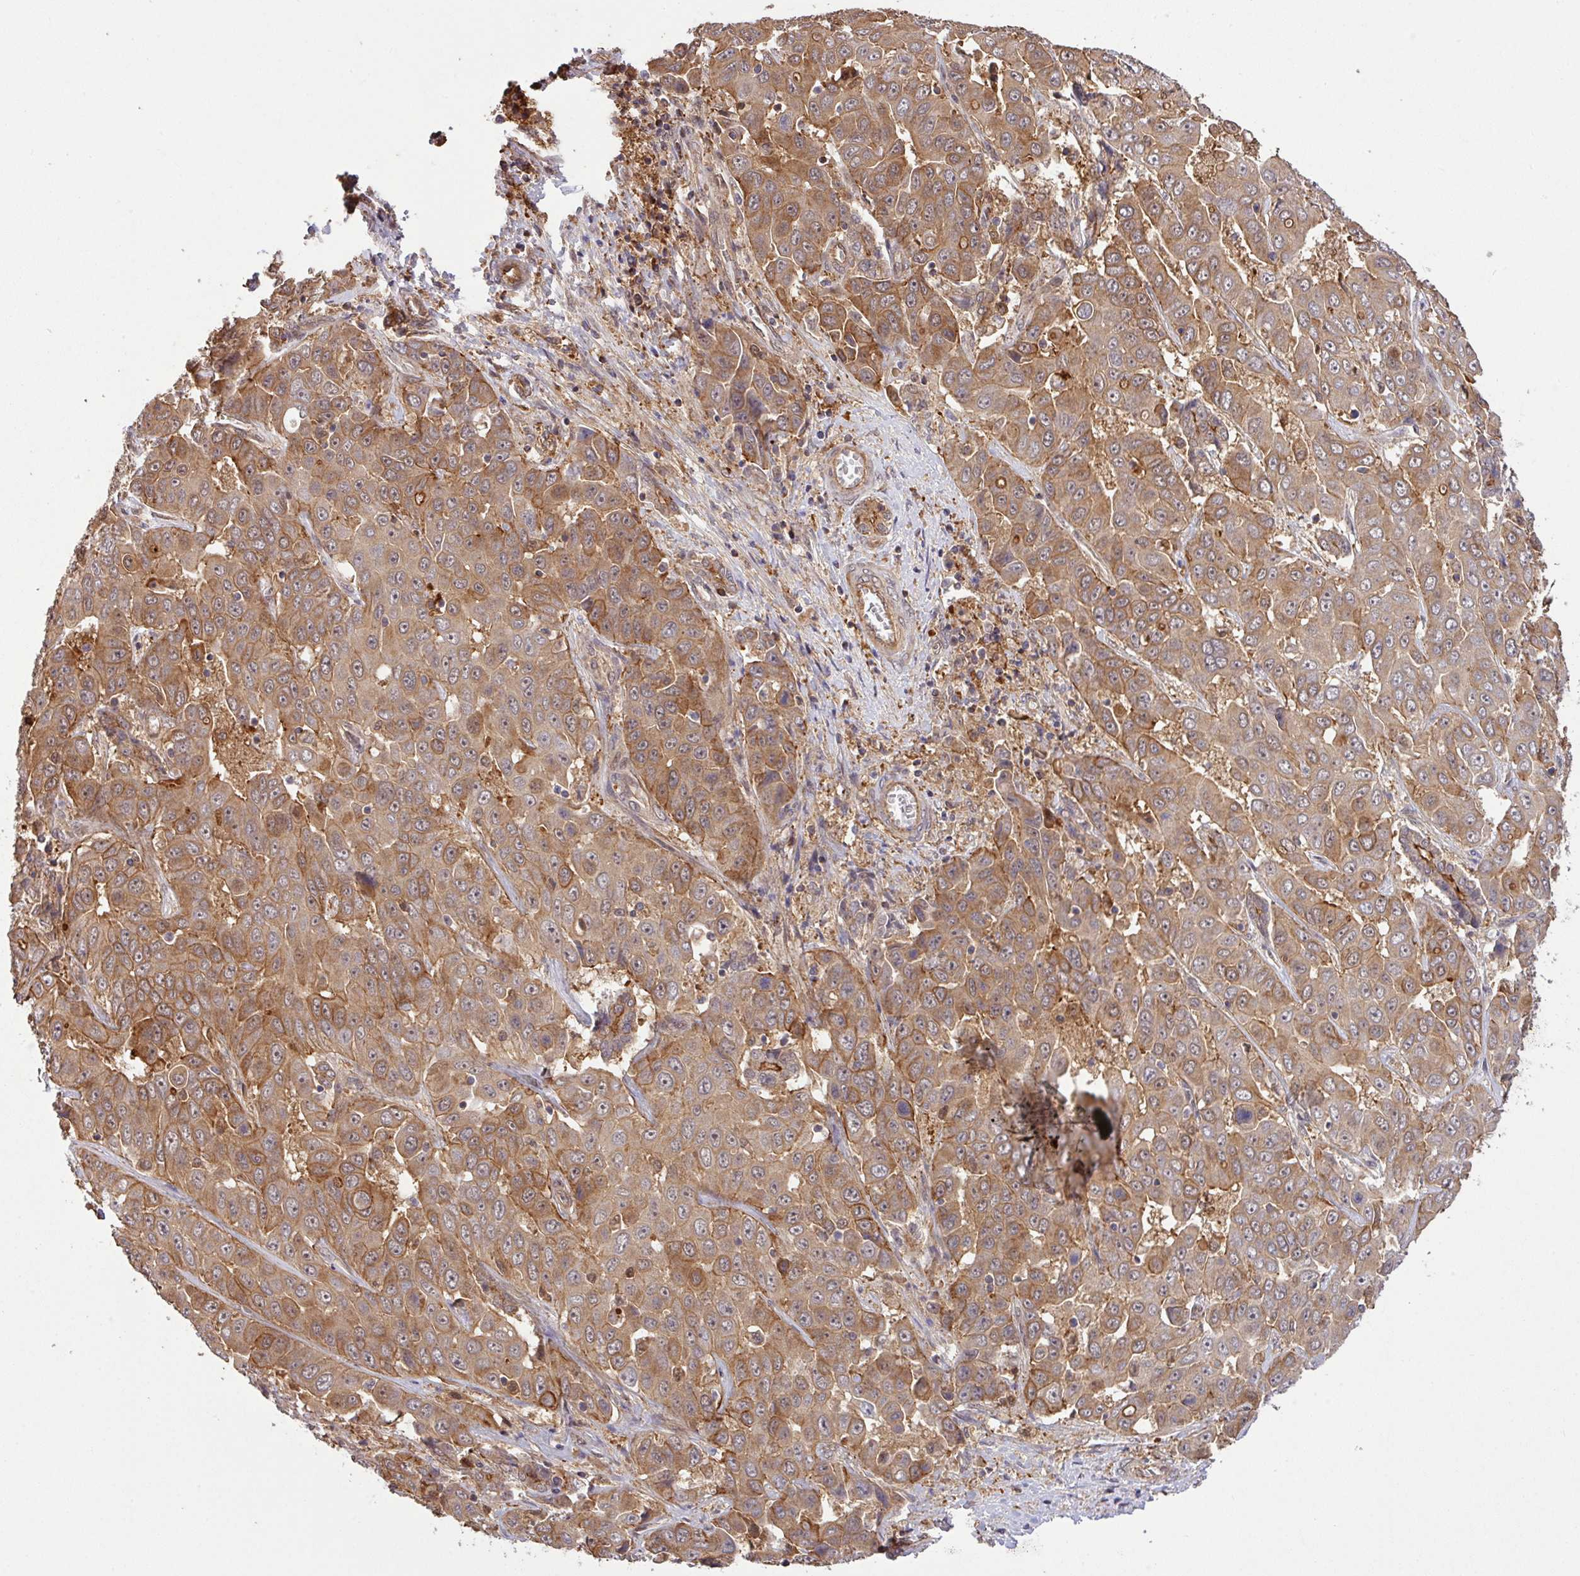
{"staining": {"intensity": "moderate", "quantity": ">75%", "location": "cytoplasmic/membranous"}, "tissue": "liver cancer", "cell_type": "Tumor cells", "image_type": "cancer", "snomed": [{"axis": "morphology", "description": "Cholangiocarcinoma"}, {"axis": "topography", "description": "Liver"}], "caption": "Human cholangiocarcinoma (liver) stained with a protein marker reveals moderate staining in tumor cells.", "gene": "ARPIN", "patient": {"sex": "female", "age": 52}}